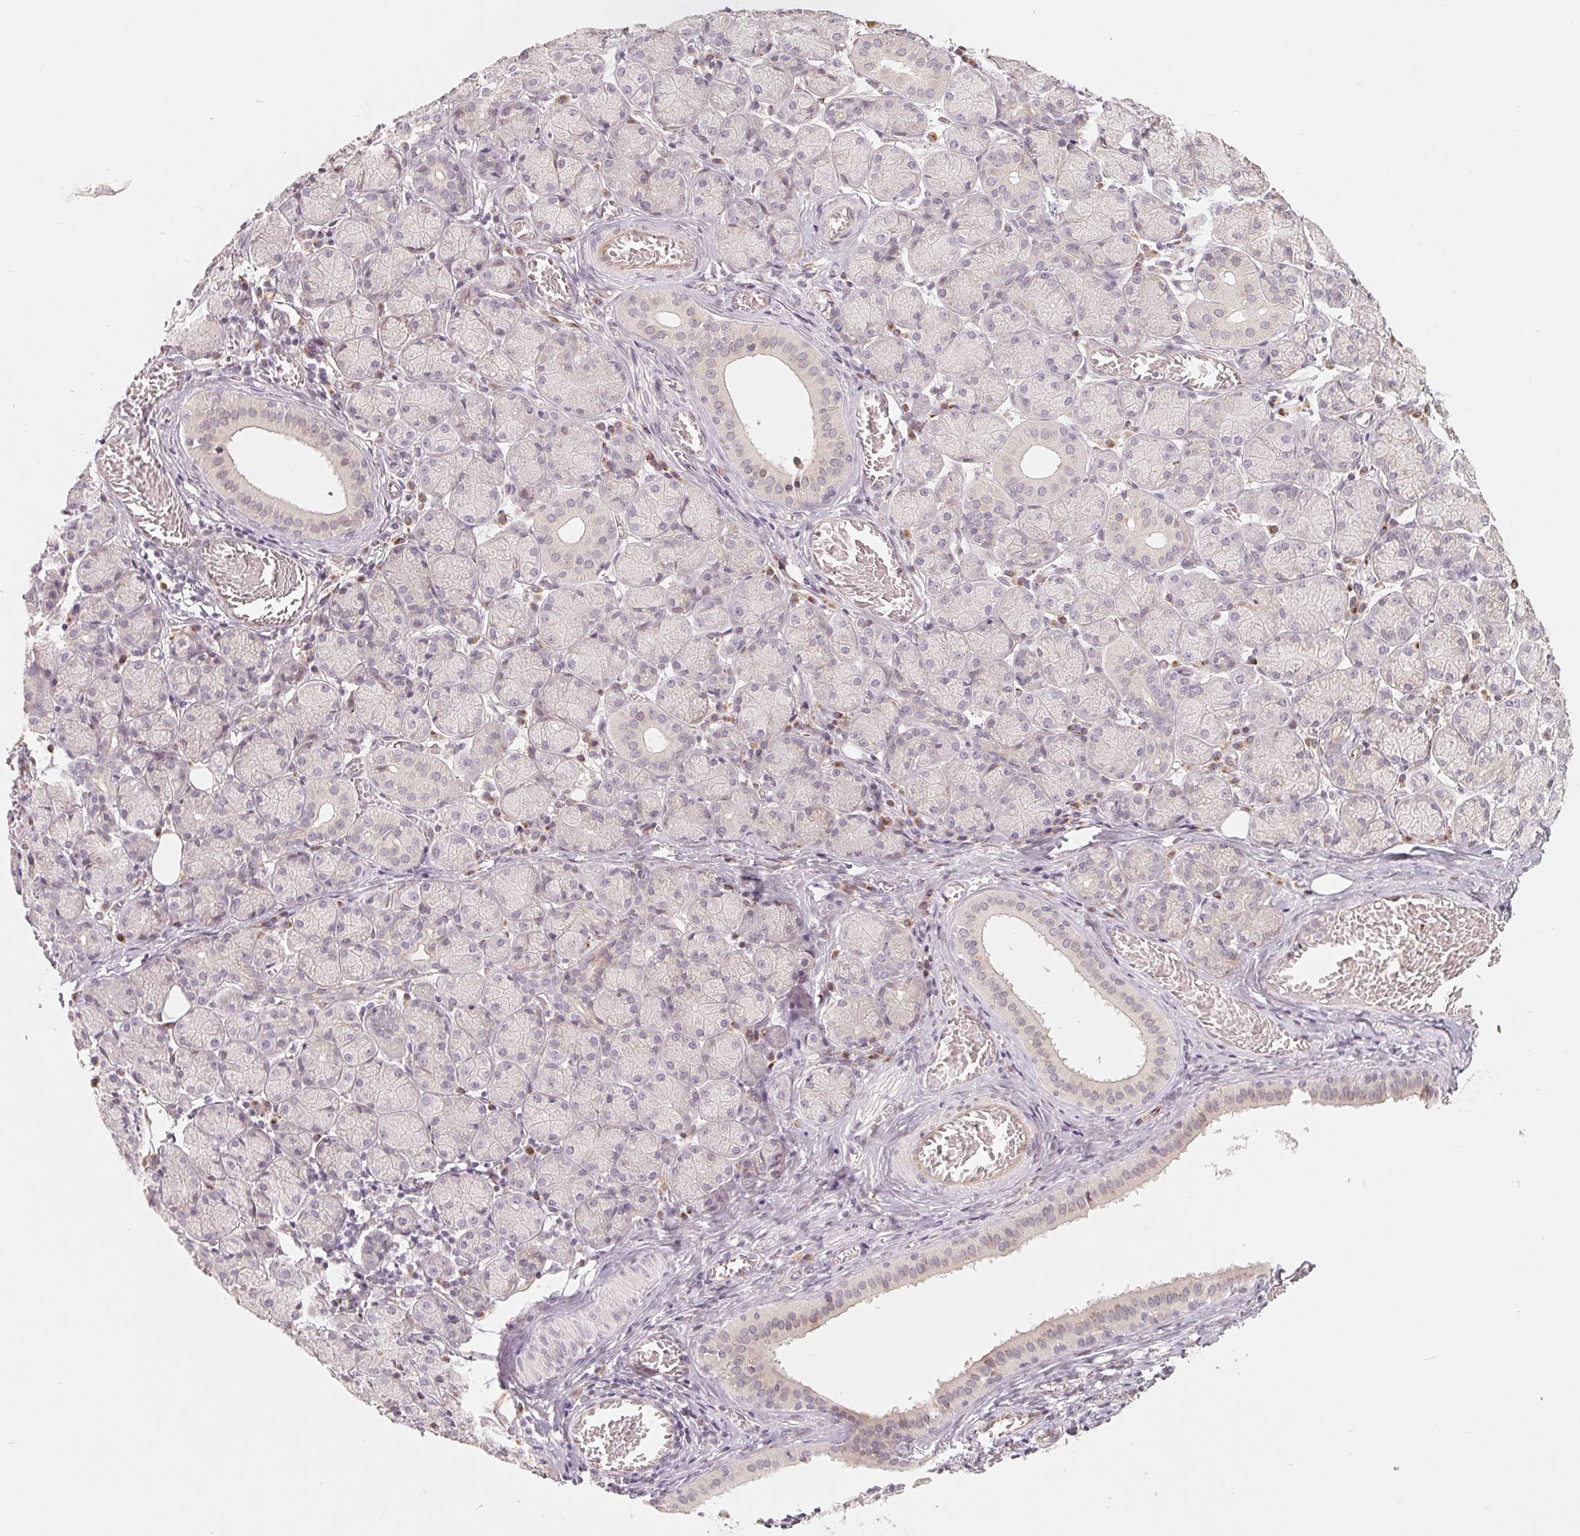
{"staining": {"intensity": "weak", "quantity": "<25%", "location": "cytoplasmic/membranous"}, "tissue": "salivary gland", "cell_type": "Glandular cells", "image_type": "normal", "snomed": [{"axis": "morphology", "description": "Normal tissue, NOS"}, {"axis": "topography", "description": "Salivary gland"}, {"axis": "topography", "description": "Peripheral nerve tissue"}], "caption": "This micrograph is of normal salivary gland stained with IHC to label a protein in brown with the nuclei are counter-stained blue. There is no expression in glandular cells.", "gene": "TMSB15B", "patient": {"sex": "female", "age": 24}}